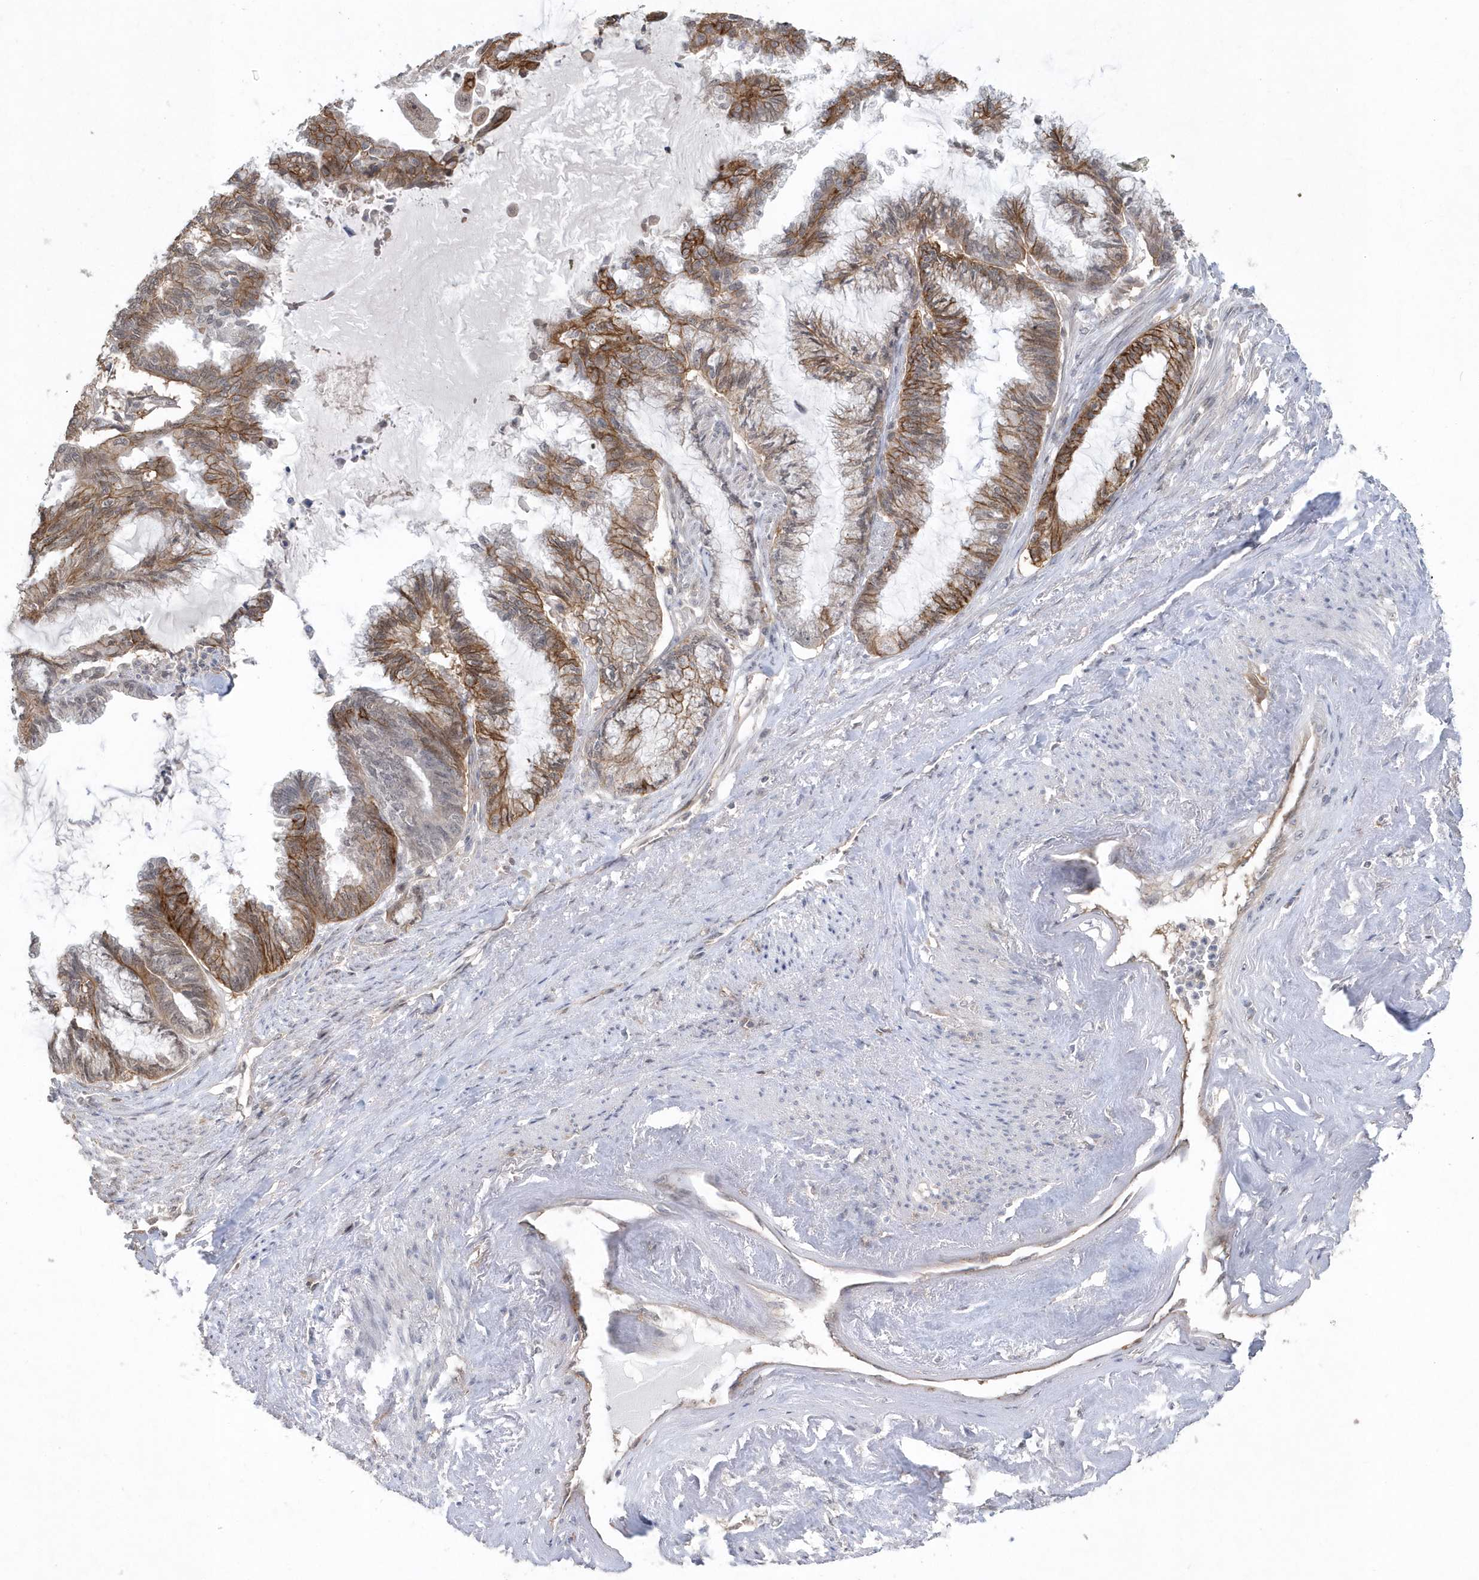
{"staining": {"intensity": "moderate", "quantity": ">75%", "location": "cytoplasmic/membranous"}, "tissue": "endometrial cancer", "cell_type": "Tumor cells", "image_type": "cancer", "snomed": [{"axis": "morphology", "description": "Adenocarcinoma, NOS"}, {"axis": "topography", "description": "Endometrium"}], "caption": "Immunohistochemical staining of human adenocarcinoma (endometrial) reveals moderate cytoplasmic/membranous protein staining in about >75% of tumor cells. (brown staining indicates protein expression, while blue staining denotes nuclei).", "gene": "CRIP3", "patient": {"sex": "female", "age": 86}}